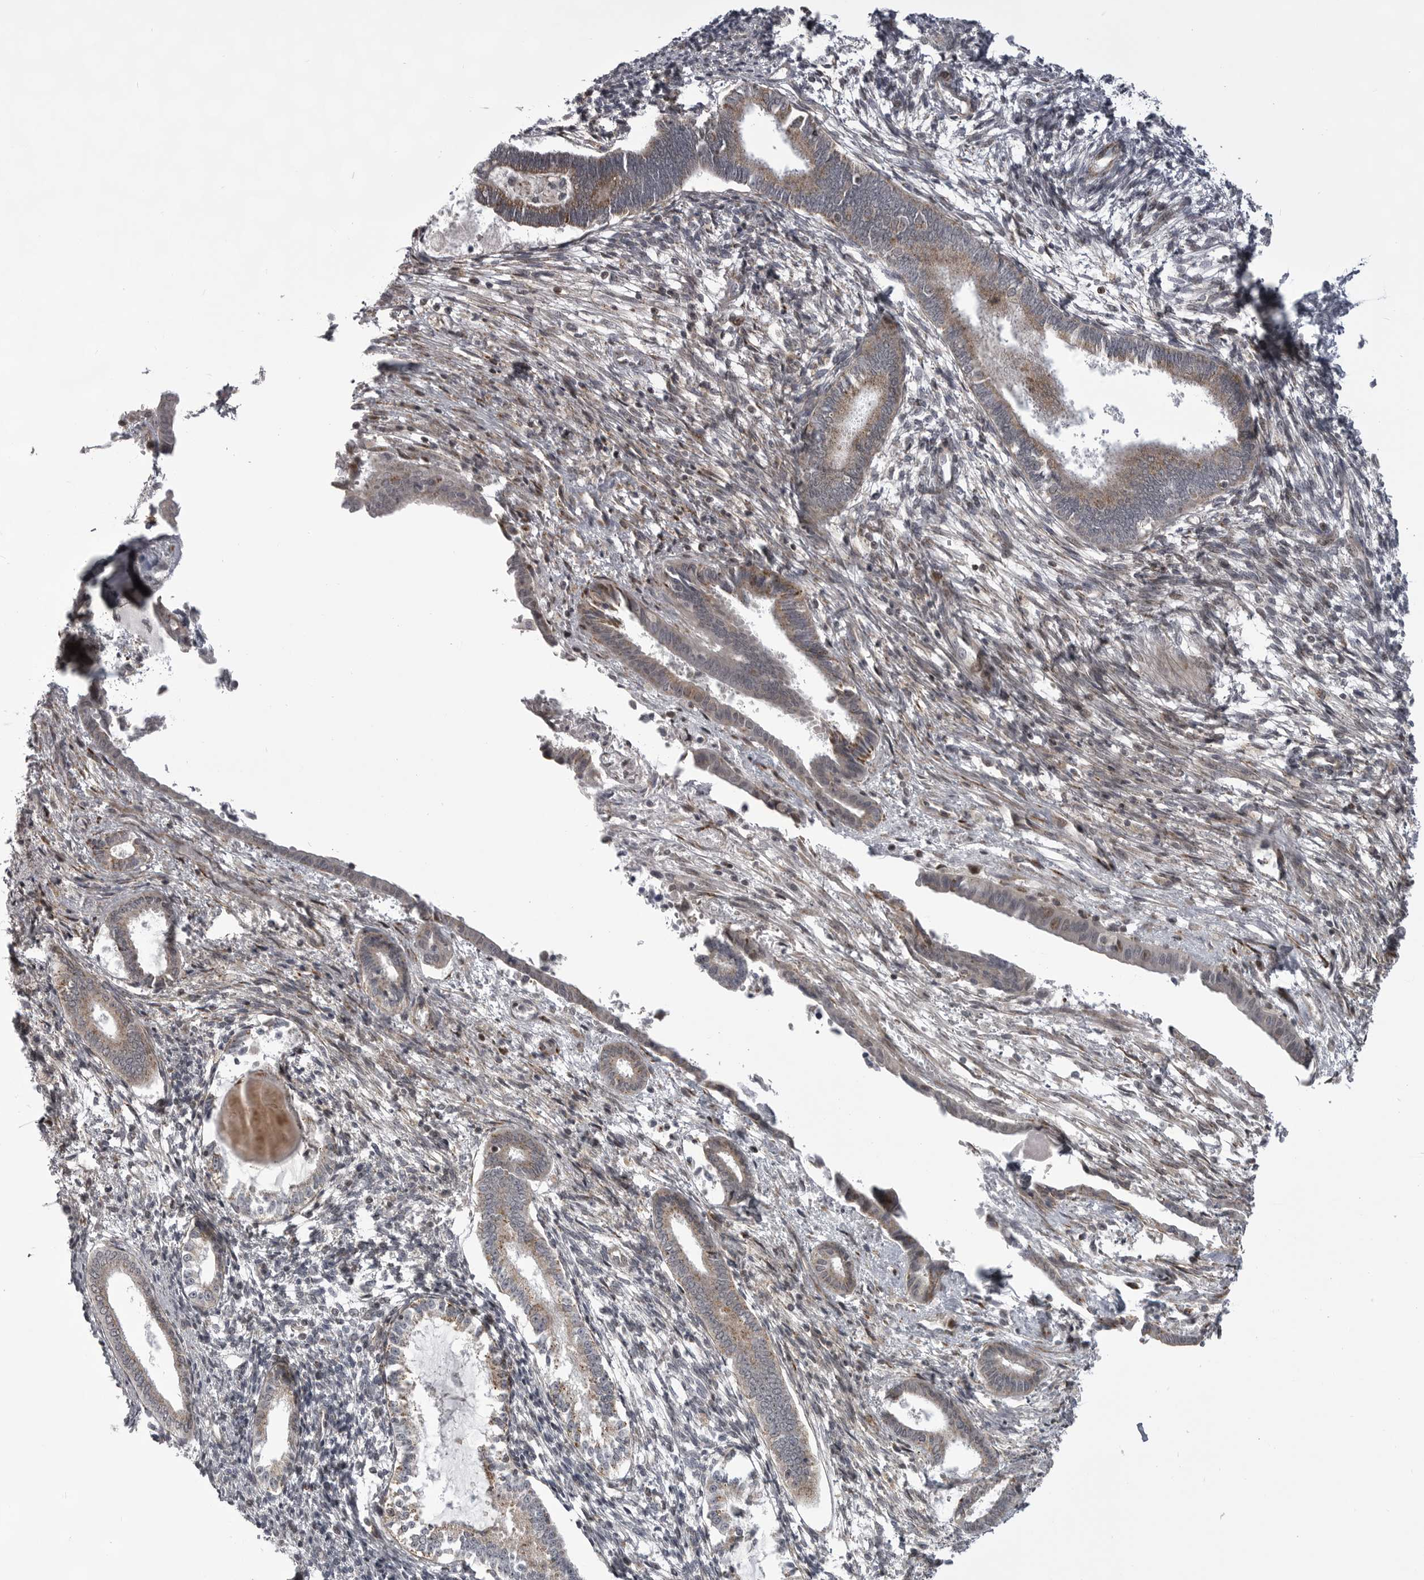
{"staining": {"intensity": "weak", "quantity": "<25%", "location": "cytoplasmic/membranous"}, "tissue": "endometrium", "cell_type": "Cells in endometrial stroma", "image_type": "normal", "snomed": [{"axis": "morphology", "description": "Normal tissue, NOS"}, {"axis": "topography", "description": "Endometrium"}], "caption": "Cells in endometrial stroma show no significant protein expression in benign endometrium. The staining was performed using DAB to visualize the protein expression in brown, while the nuclei were stained in blue with hematoxylin (Magnification: 20x).", "gene": "TMPRSS11F", "patient": {"sex": "female", "age": 56}}